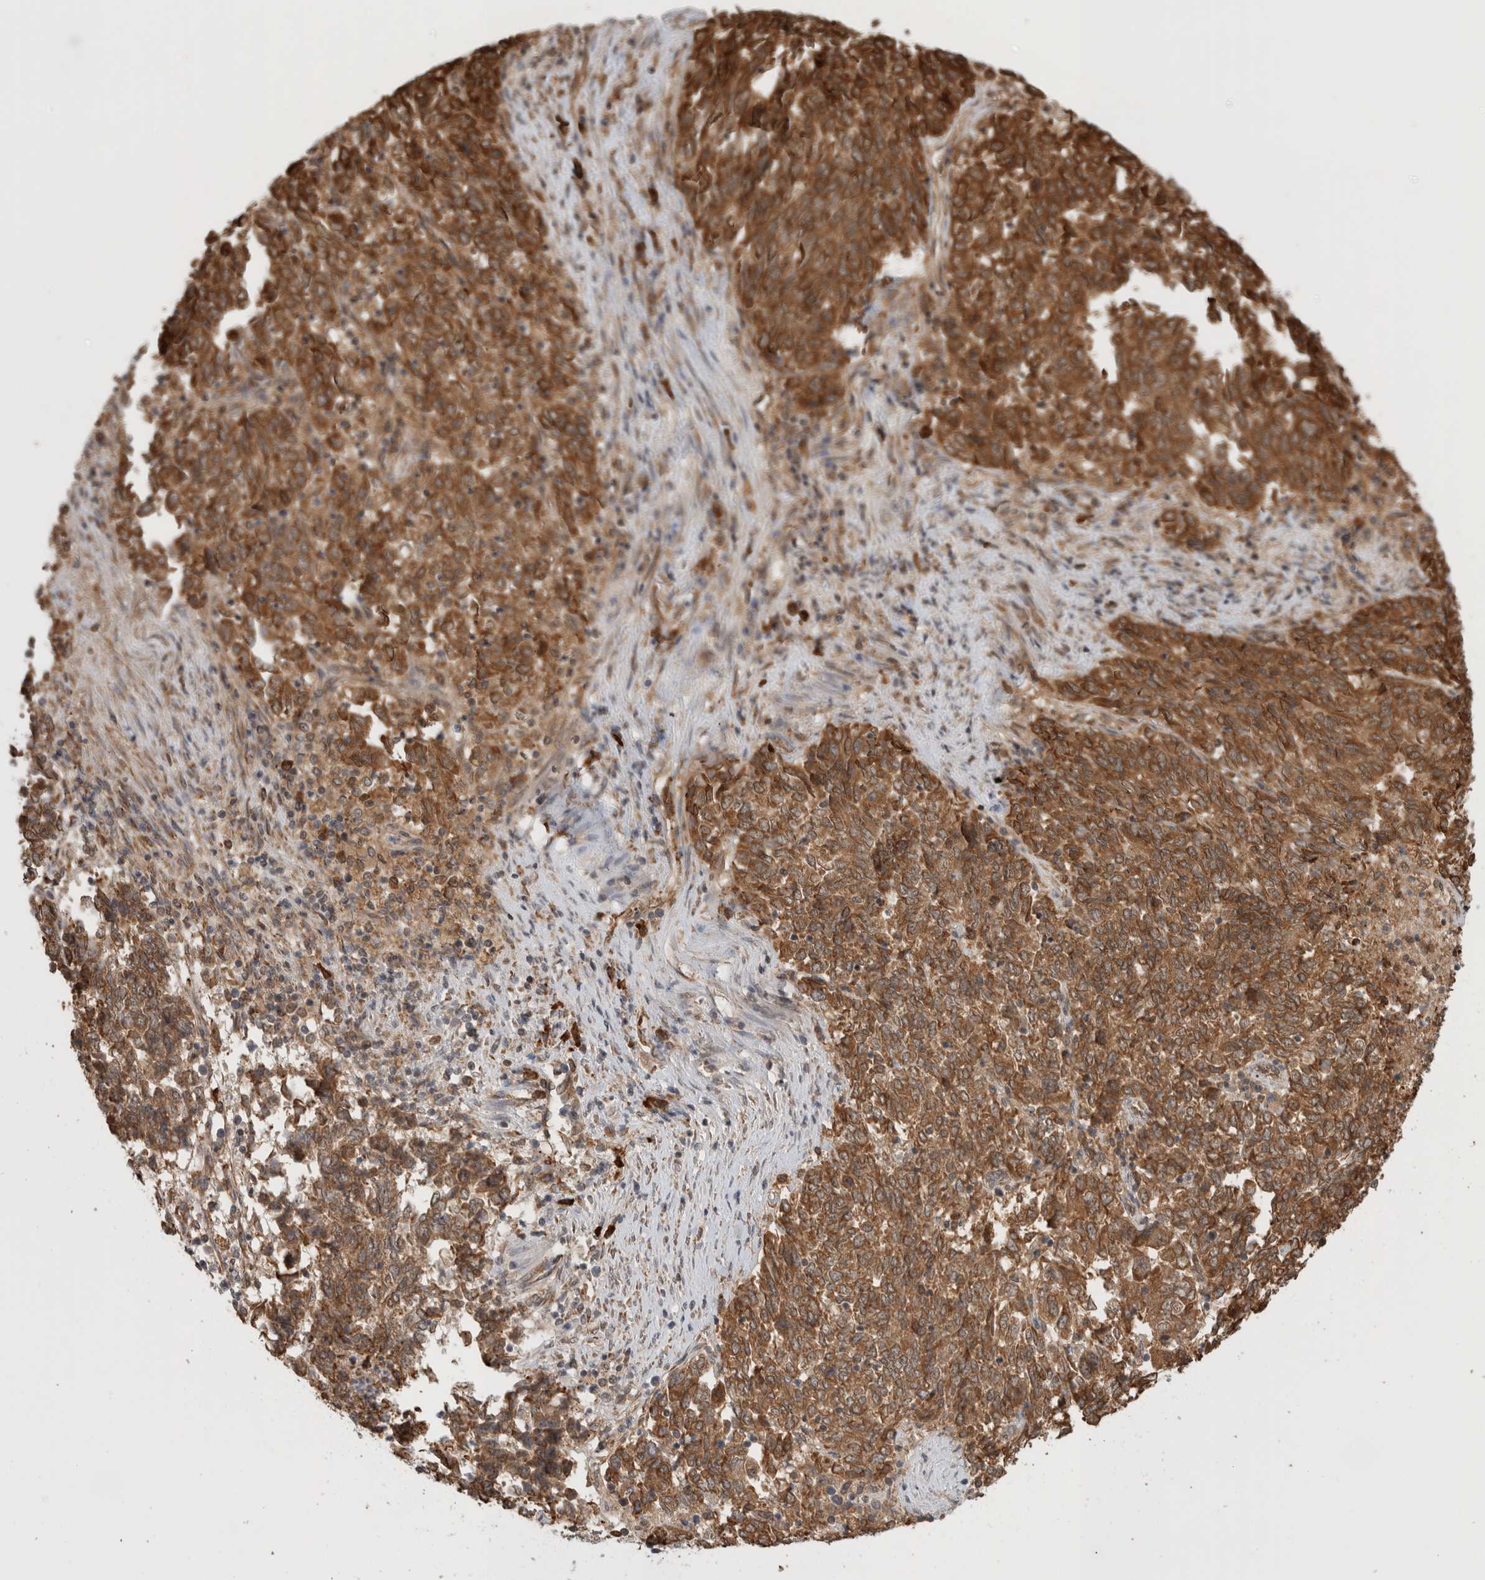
{"staining": {"intensity": "moderate", "quantity": ">75%", "location": "cytoplasmic/membranous"}, "tissue": "endometrial cancer", "cell_type": "Tumor cells", "image_type": "cancer", "snomed": [{"axis": "morphology", "description": "Adenocarcinoma, NOS"}, {"axis": "topography", "description": "Endometrium"}], "caption": "Endometrial cancer (adenocarcinoma) stained for a protein shows moderate cytoplasmic/membranous positivity in tumor cells.", "gene": "MS4A7", "patient": {"sex": "female", "age": 80}}